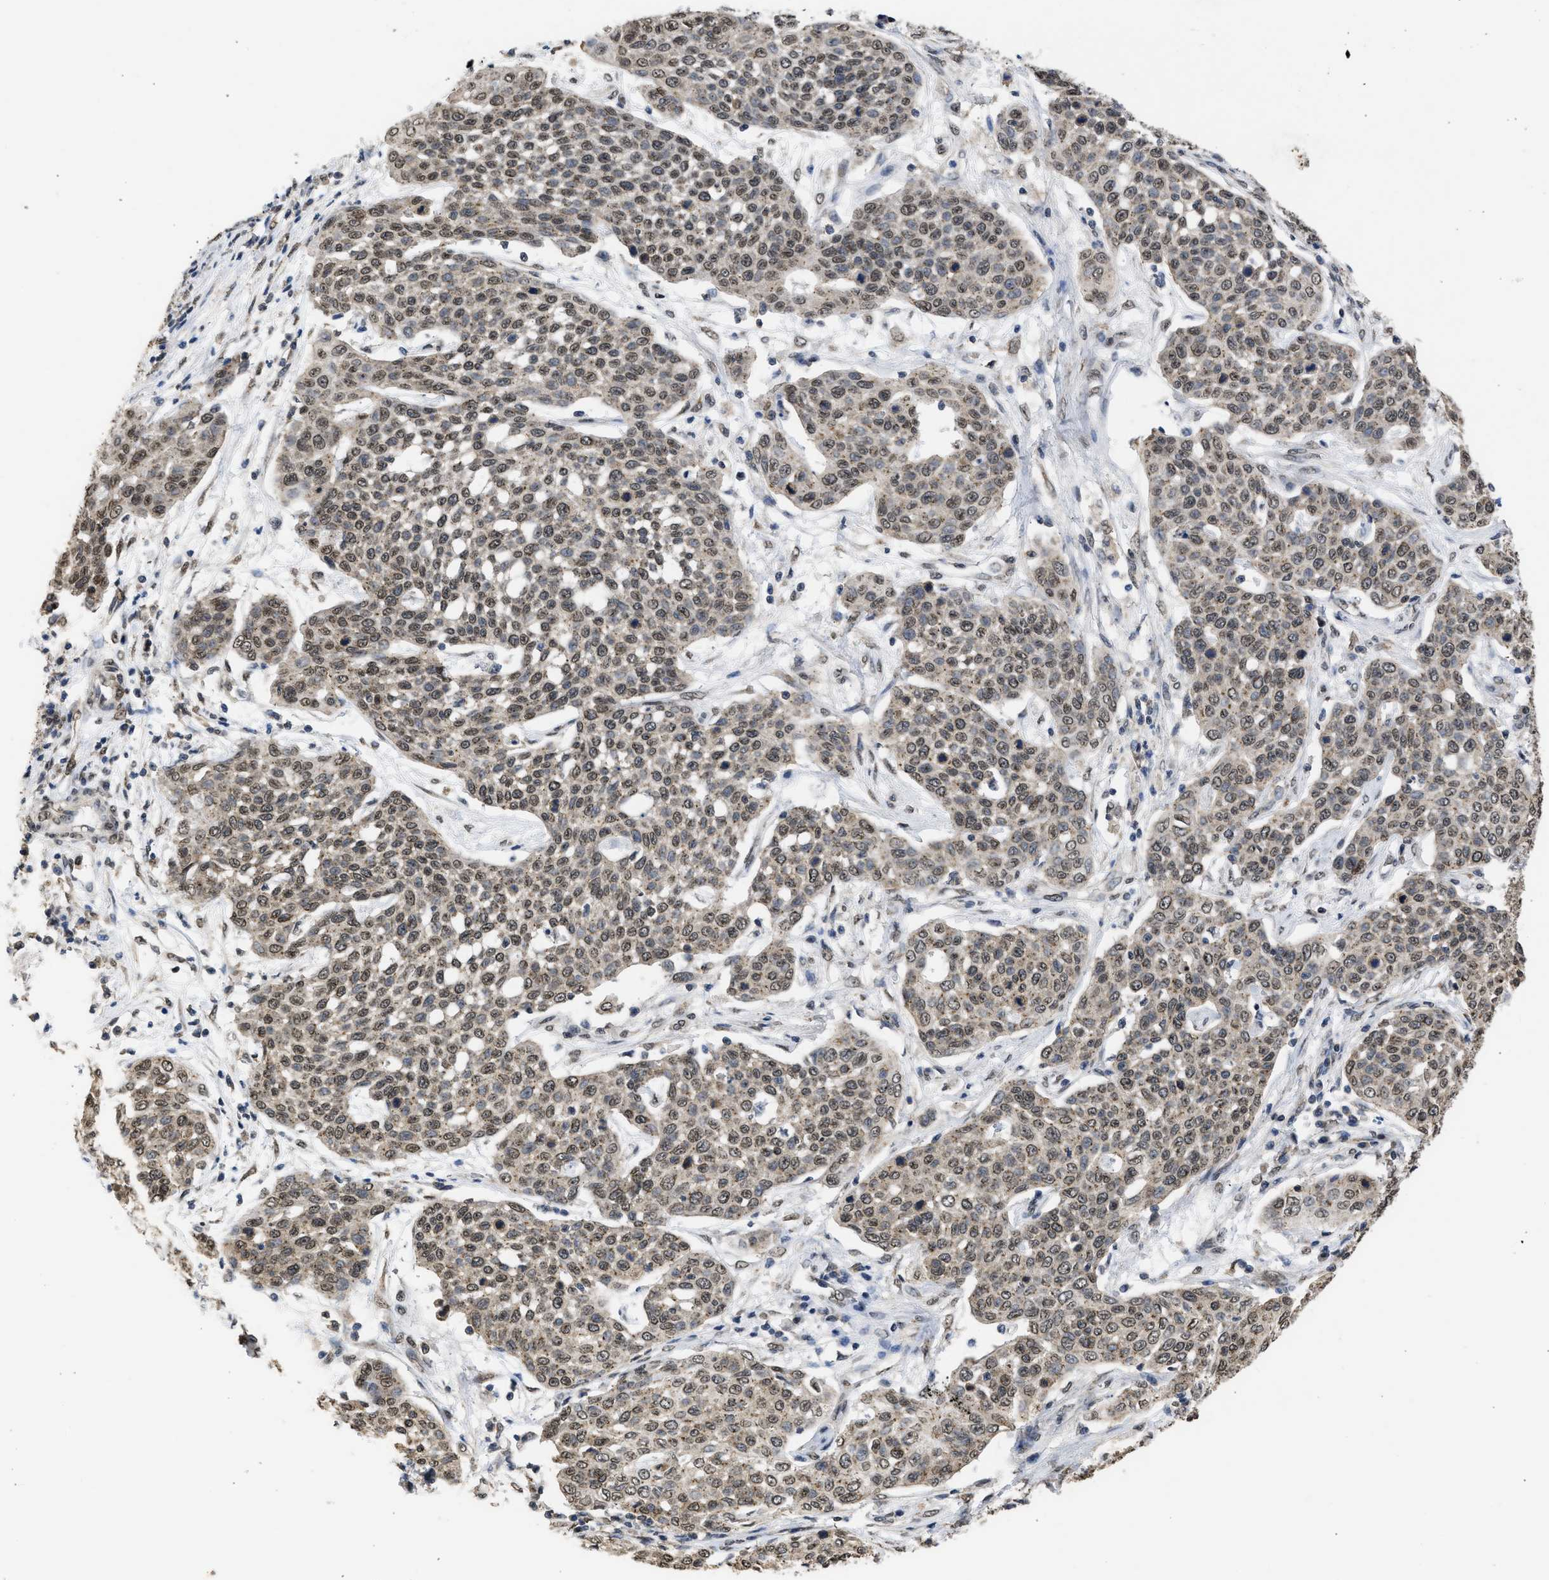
{"staining": {"intensity": "weak", "quantity": ">75%", "location": "cytoplasmic/membranous,nuclear"}, "tissue": "cervical cancer", "cell_type": "Tumor cells", "image_type": "cancer", "snomed": [{"axis": "morphology", "description": "Squamous cell carcinoma, NOS"}, {"axis": "topography", "description": "Cervix"}], "caption": "A high-resolution micrograph shows immunohistochemistry staining of cervical cancer (squamous cell carcinoma), which exhibits weak cytoplasmic/membranous and nuclear expression in about >75% of tumor cells.", "gene": "NUP35", "patient": {"sex": "female", "age": 34}}